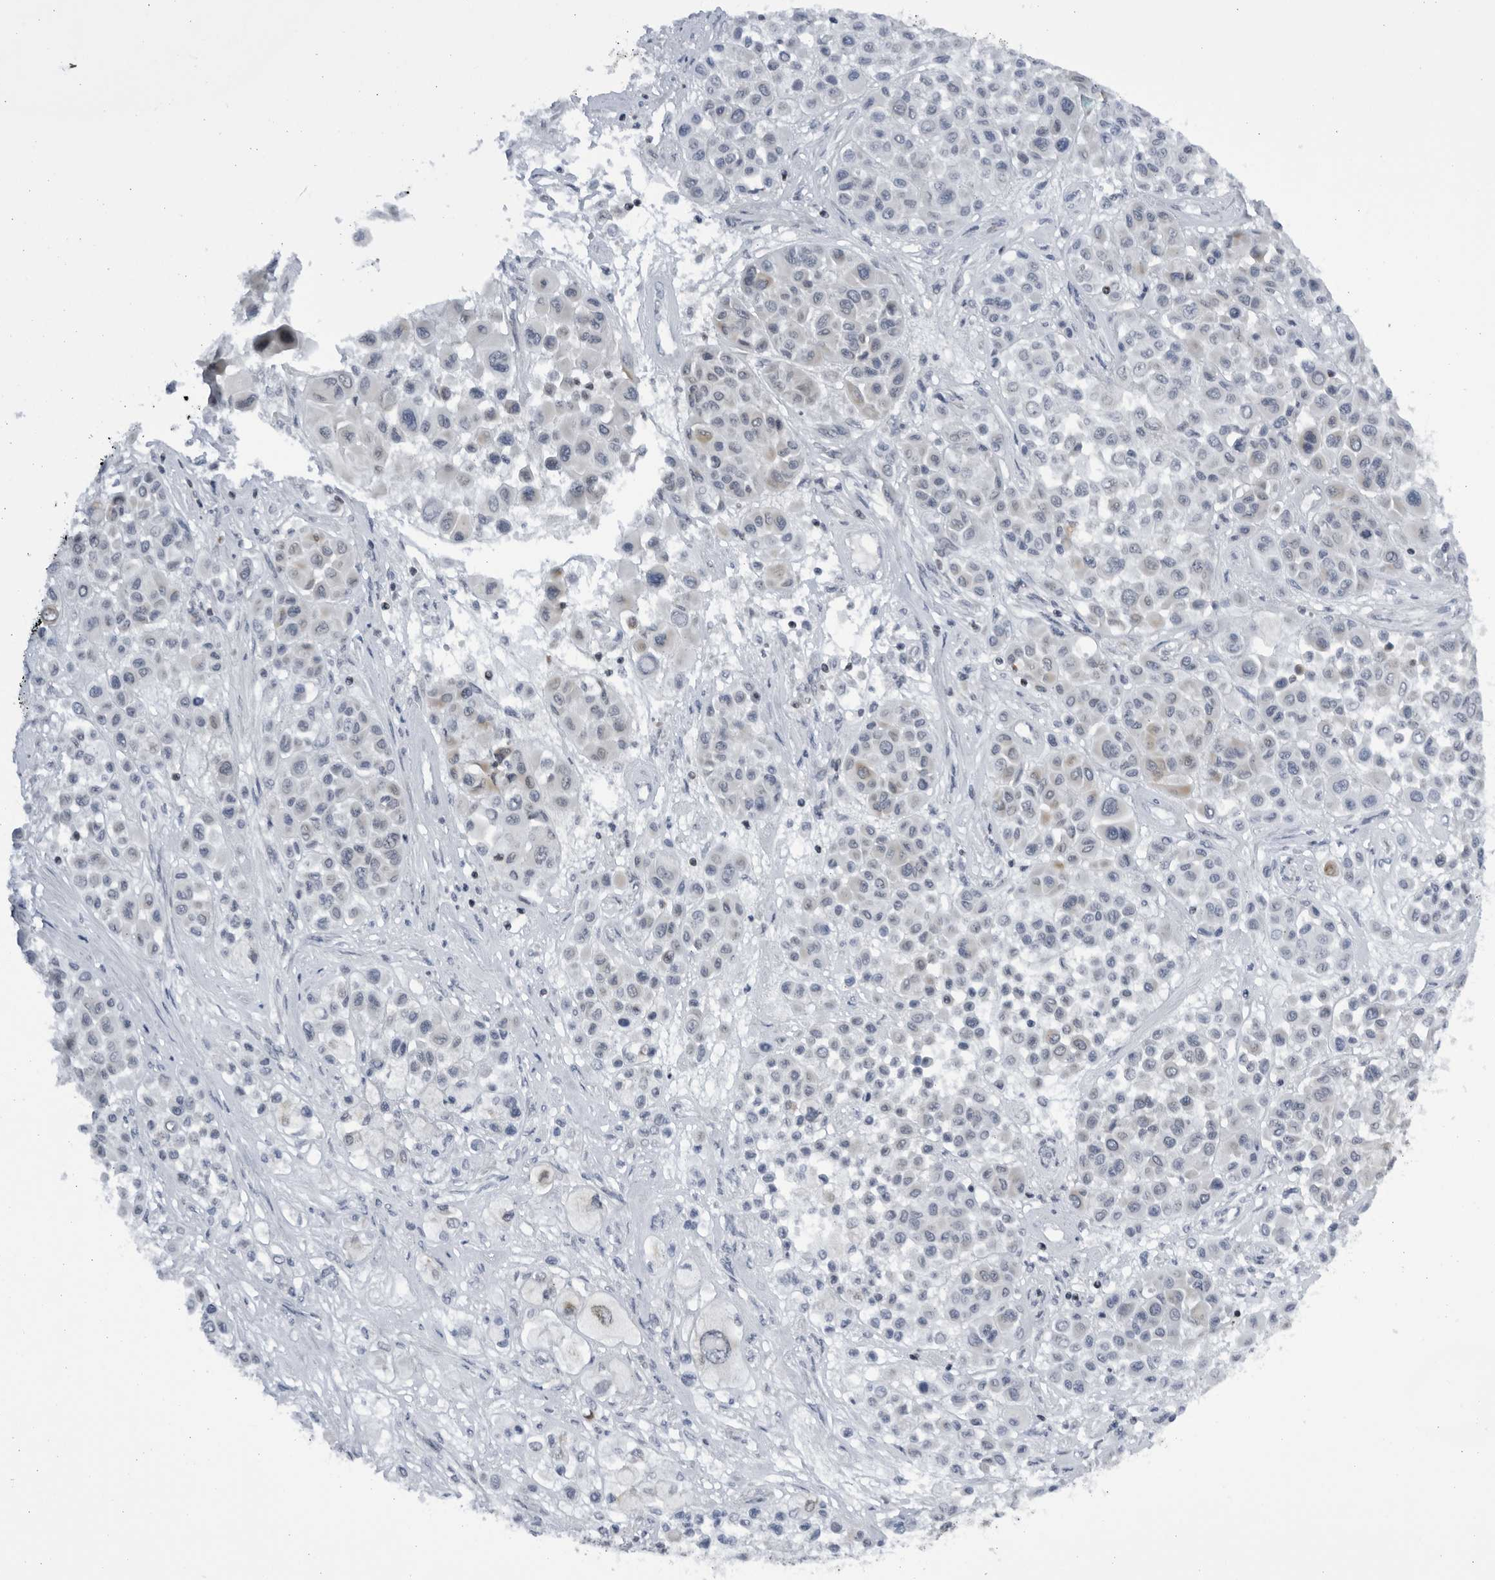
{"staining": {"intensity": "negative", "quantity": "none", "location": "none"}, "tissue": "melanoma", "cell_type": "Tumor cells", "image_type": "cancer", "snomed": [{"axis": "morphology", "description": "Malignant melanoma, Metastatic site"}, {"axis": "topography", "description": "Soft tissue"}], "caption": "This is a image of immunohistochemistry staining of malignant melanoma (metastatic site), which shows no expression in tumor cells.", "gene": "SLC25A22", "patient": {"sex": "male", "age": 41}}